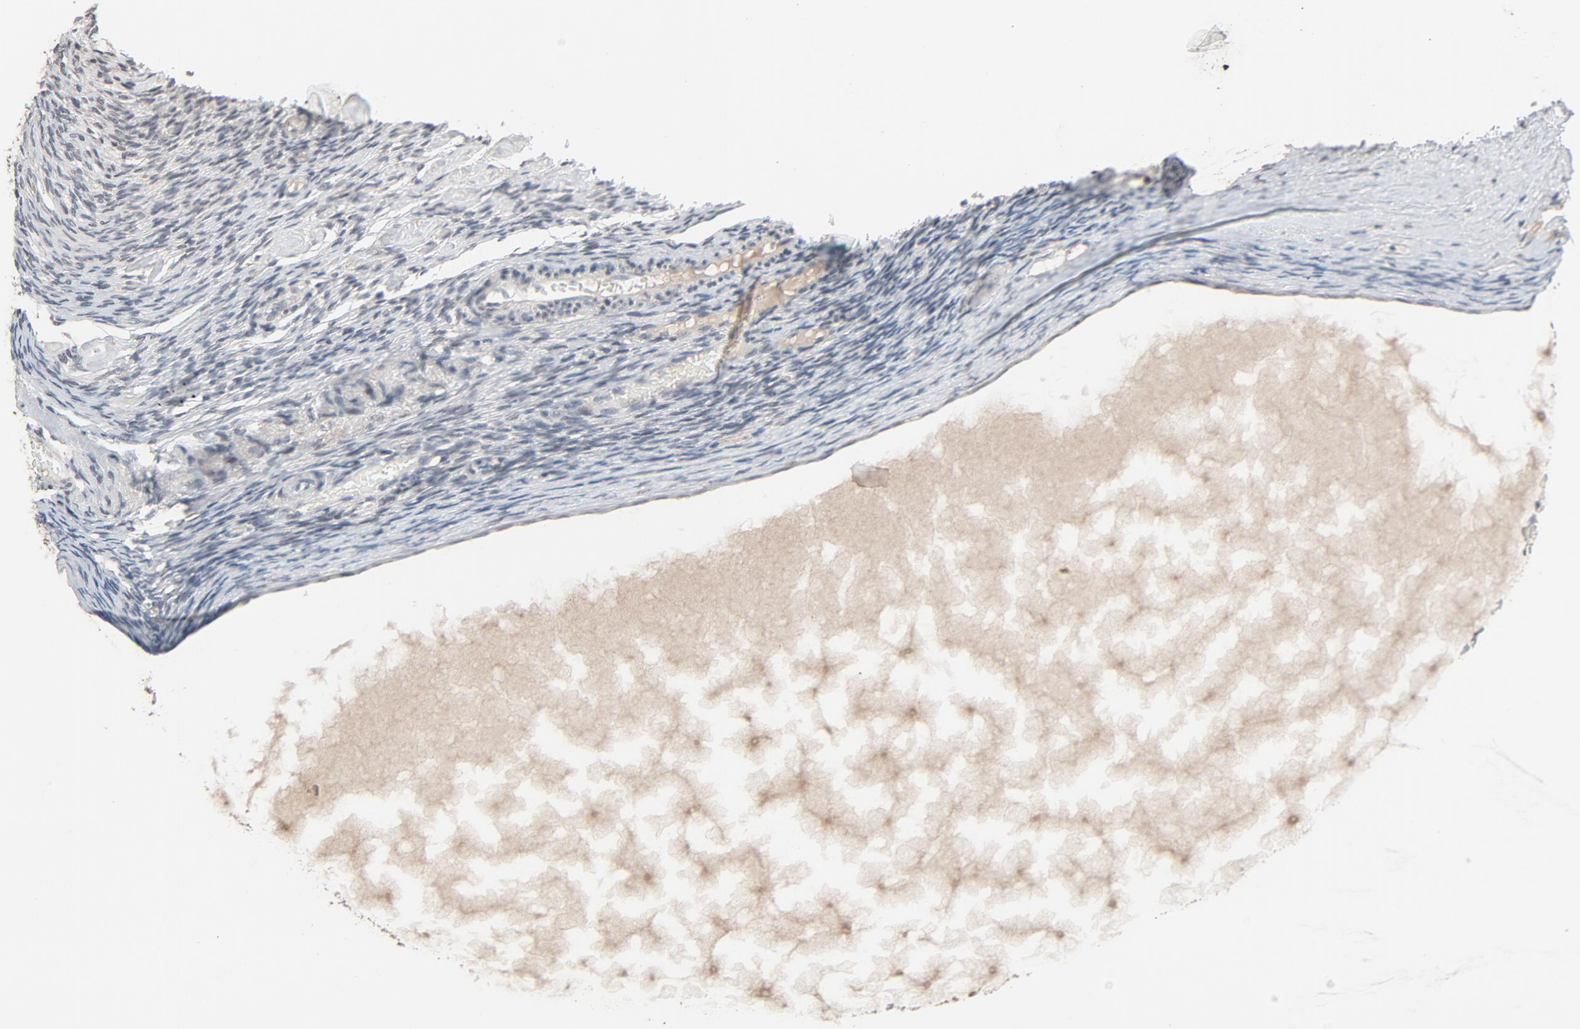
{"staining": {"intensity": "negative", "quantity": "none", "location": "none"}, "tissue": "ovary", "cell_type": "Ovarian stroma cells", "image_type": "normal", "snomed": [{"axis": "morphology", "description": "Normal tissue, NOS"}, {"axis": "topography", "description": "Ovary"}], "caption": "Protein analysis of unremarkable ovary reveals no significant positivity in ovarian stroma cells. (Stains: DAB immunohistochemistry with hematoxylin counter stain, Microscopy: brightfield microscopy at high magnification).", "gene": "MT3", "patient": {"sex": "female", "age": 60}}